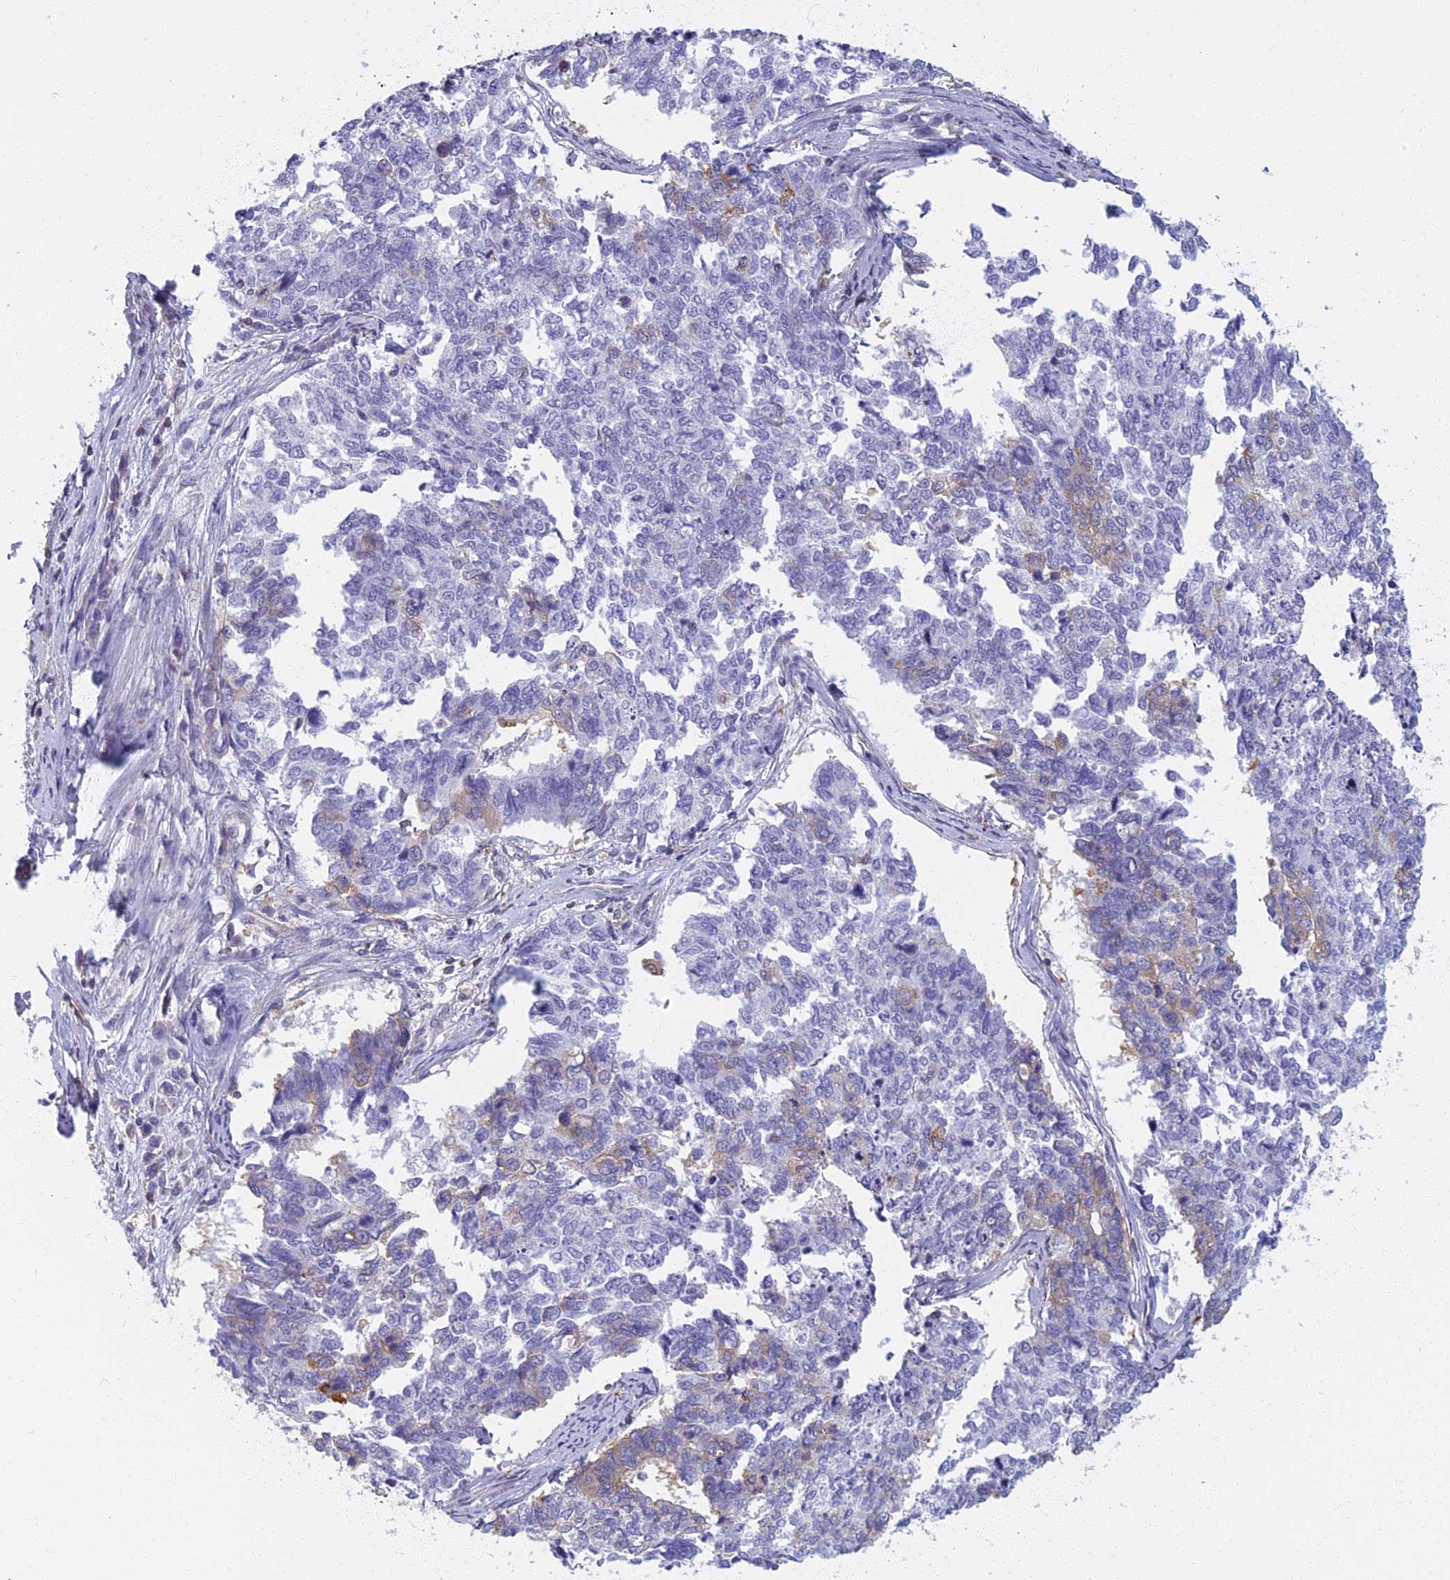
{"staining": {"intensity": "weak", "quantity": "<25%", "location": "cytoplasmic/membranous"}, "tissue": "cervical cancer", "cell_type": "Tumor cells", "image_type": "cancer", "snomed": [{"axis": "morphology", "description": "Squamous cell carcinoma, NOS"}, {"axis": "topography", "description": "Cervix"}], "caption": "Histopathology image shows no significant protein staining in tumor cells of cervical squamous cell carcinoma.", "gene": "NOL10", "patient": {"sex": "female", "age": 63}}